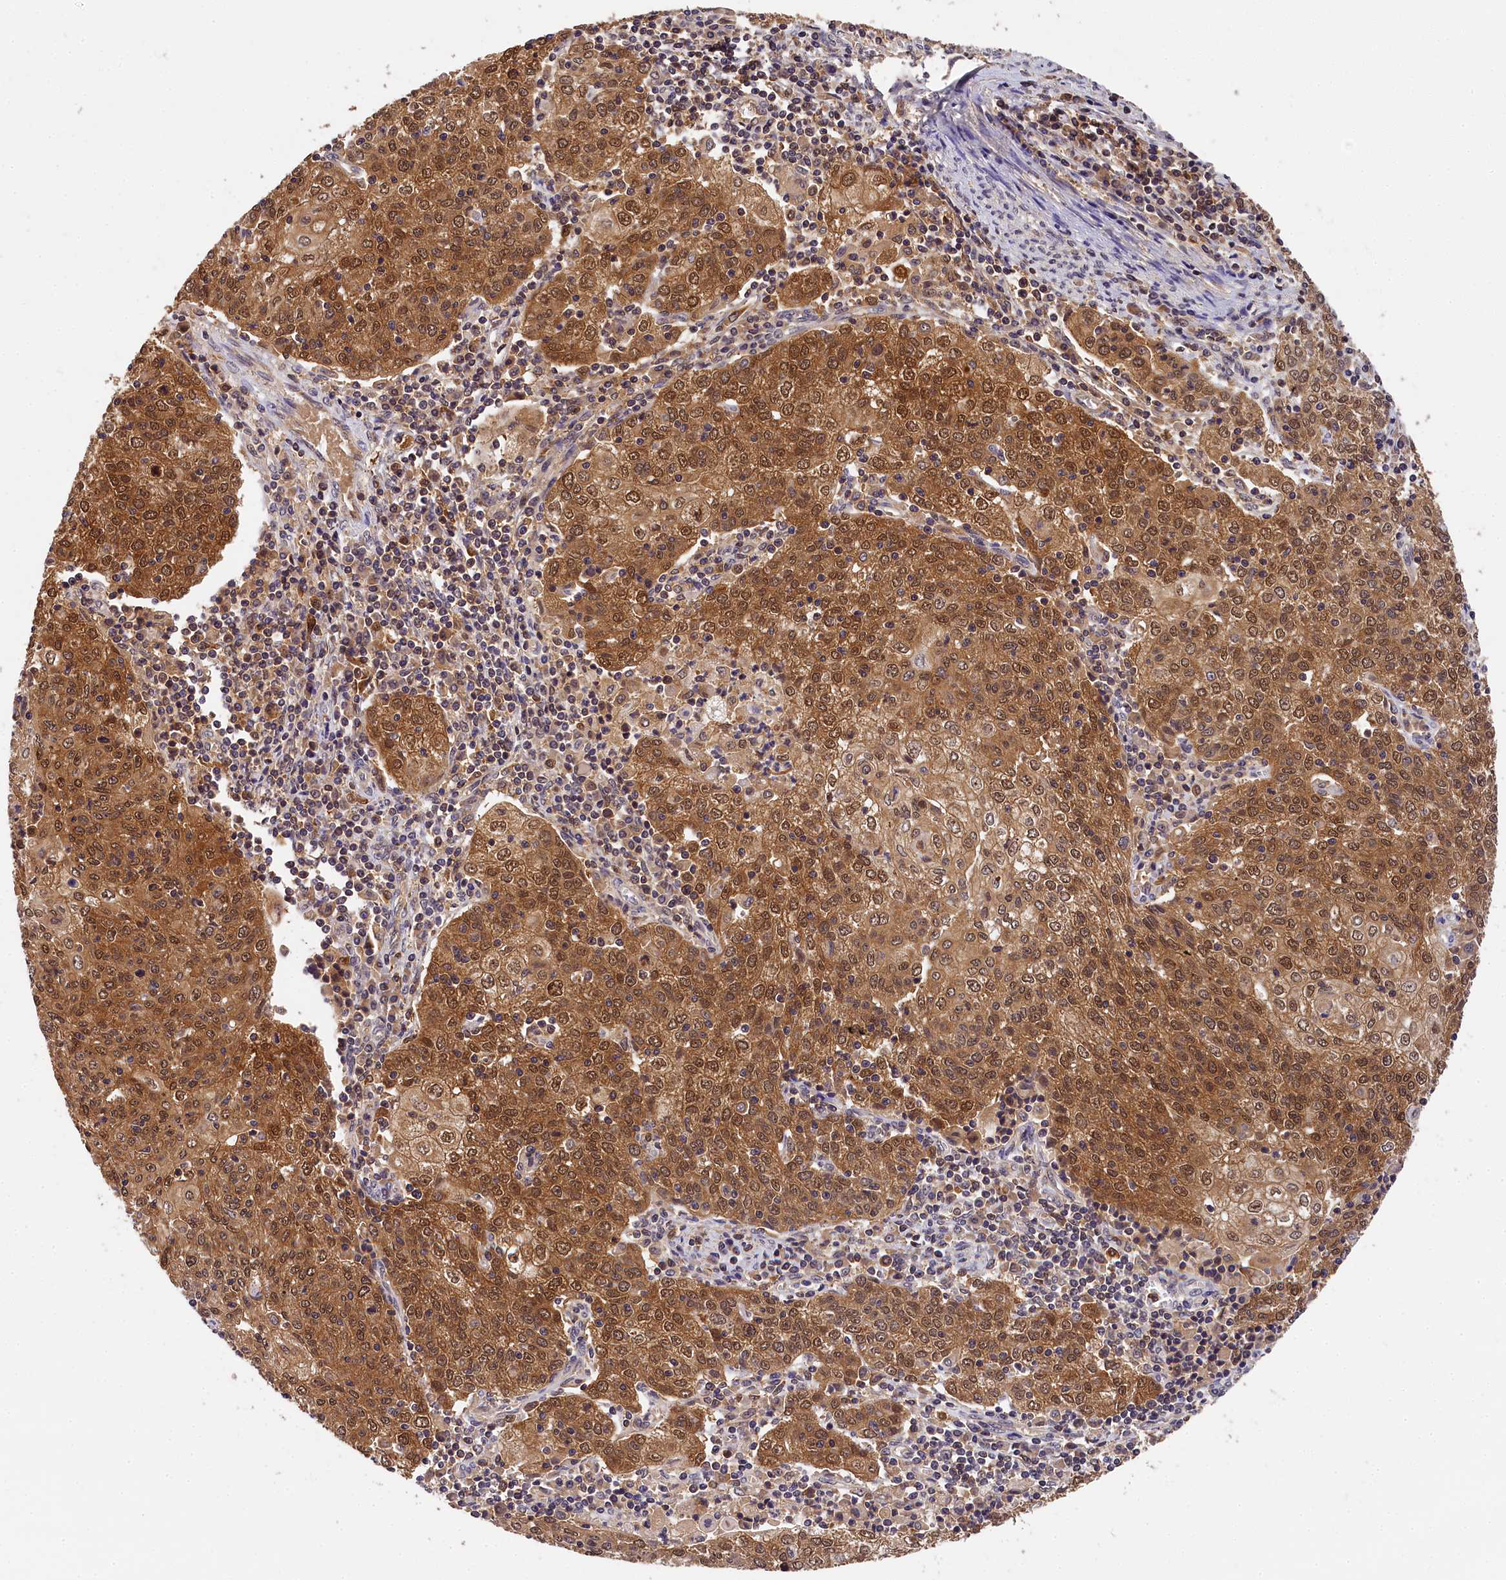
{"staining": {"intensity": "moderate", "quantity": ">75%", "location": "cytoplasmic/membranous,nuclear"}, "tissue": "cervical cancer", "cell_type": "Tumor cells", "image_type": "cancer", "snomed": [{"axis": "morphology", "description": "Squamous cell carcinoma, NOS"}, {"axis": "topography", "description": "Cervix"}], "caption": "This histopathology image demonstrates immunohistochemistry staining of cervical squamous cell carcinoma, with medium moderate cytoplasmic/membranous and nuclear expression in about >75% of tumor cells.", "gene": "EIF6", "patient": {"sex": "female", "age": 48}}